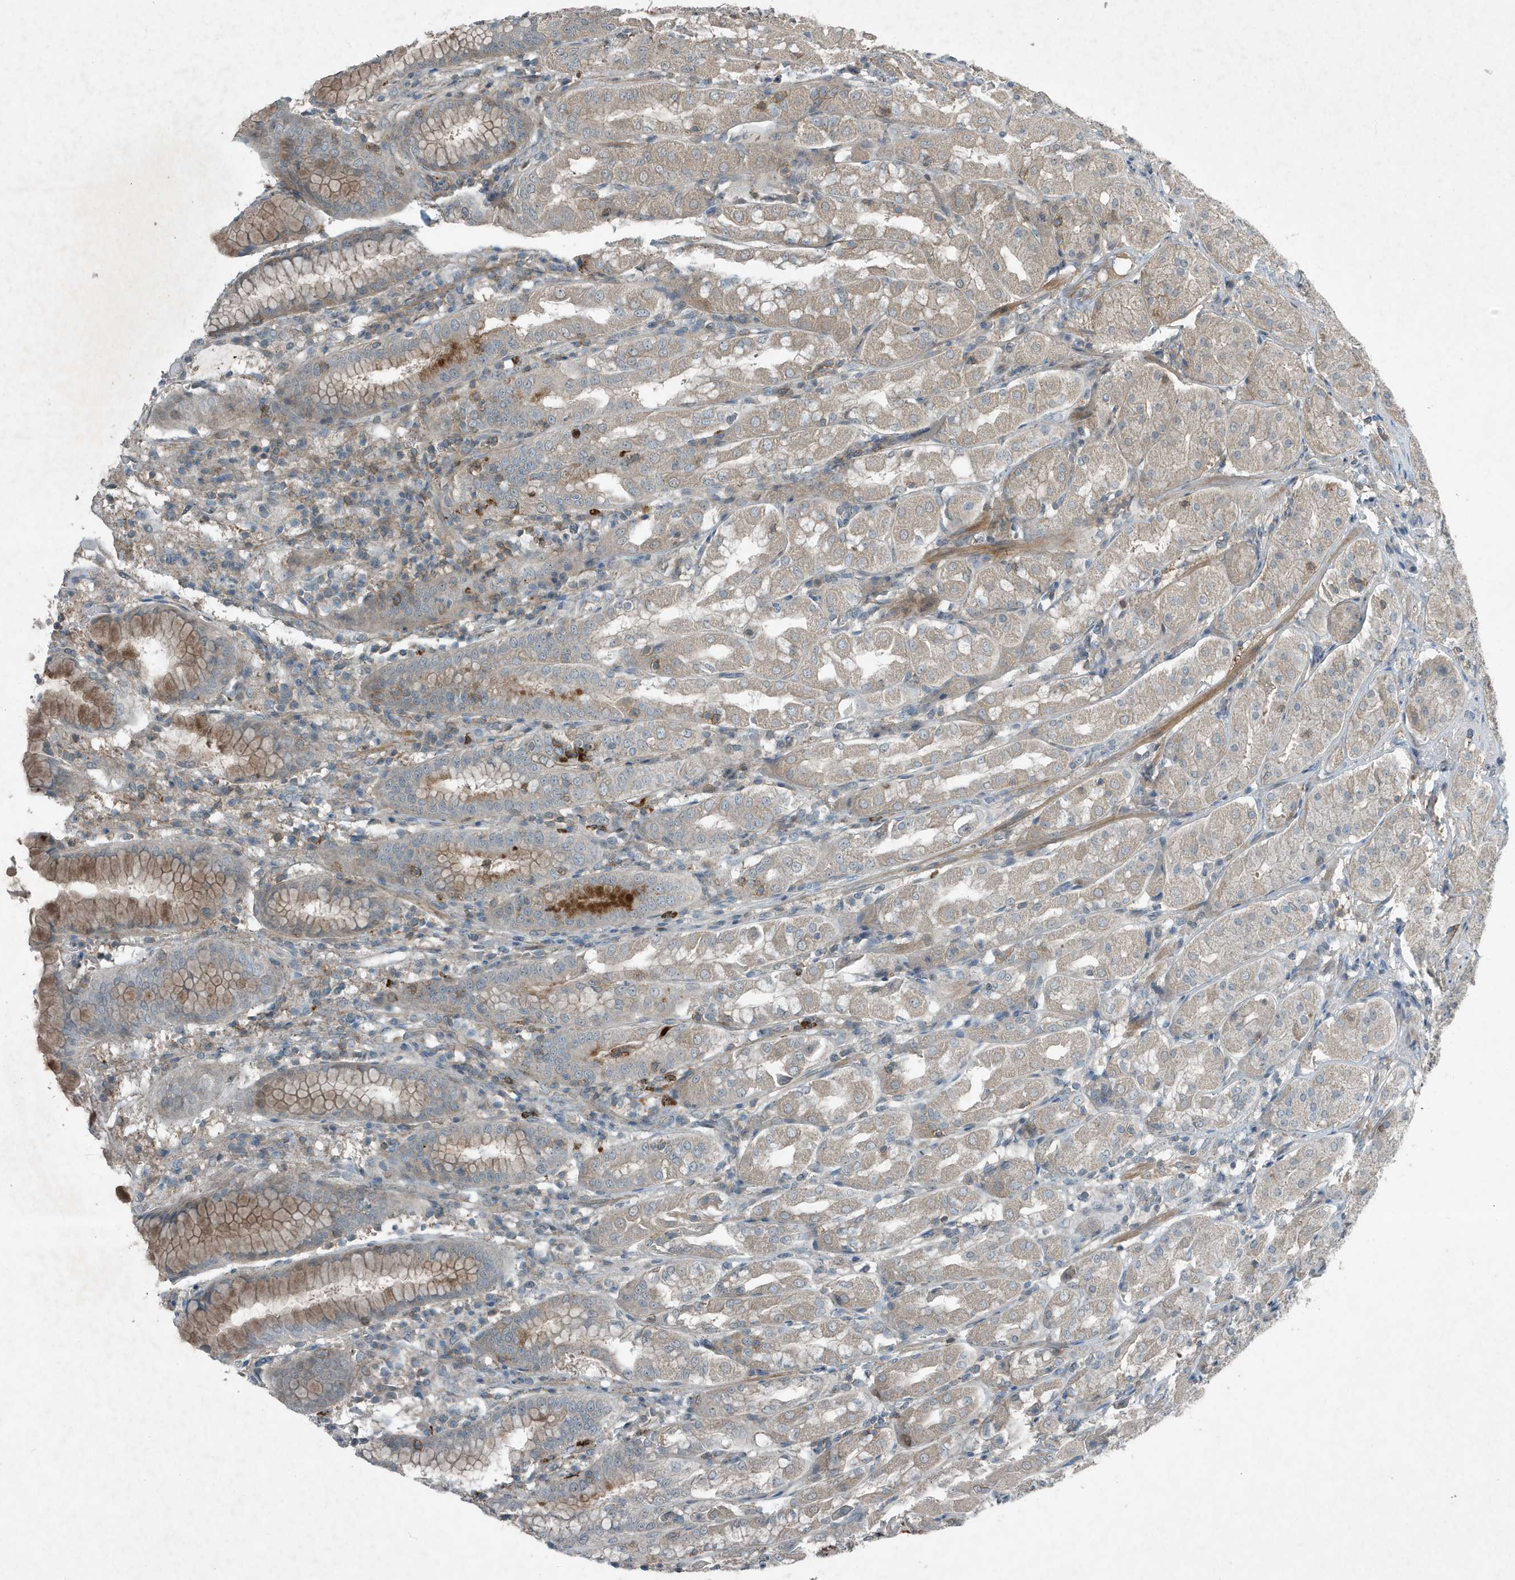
{"staining": {"intensity": "moderate", "quantity": "25%-75%", "location": "cytoplasmic/membranous"}, "tissue": "stomach", "cell_type": "Glandular cells", "image_type": "normal", "snomed": [{"axis": "morphology", "description": "Normal tissue, NOS"}, {"axis": "topography", "description": "Stomach"}, {"axis": "topography", "description": "Stomach, lower"}], "caption": "This photomicrograph demonstrates IHC staining of unremarkable human stomach, with medium moderate cytoplasmic/membranous positivity in about 25%-75% of glandular cells.", "gene": "DAPP1", "patient": {"sex": "female", "age": 56}}